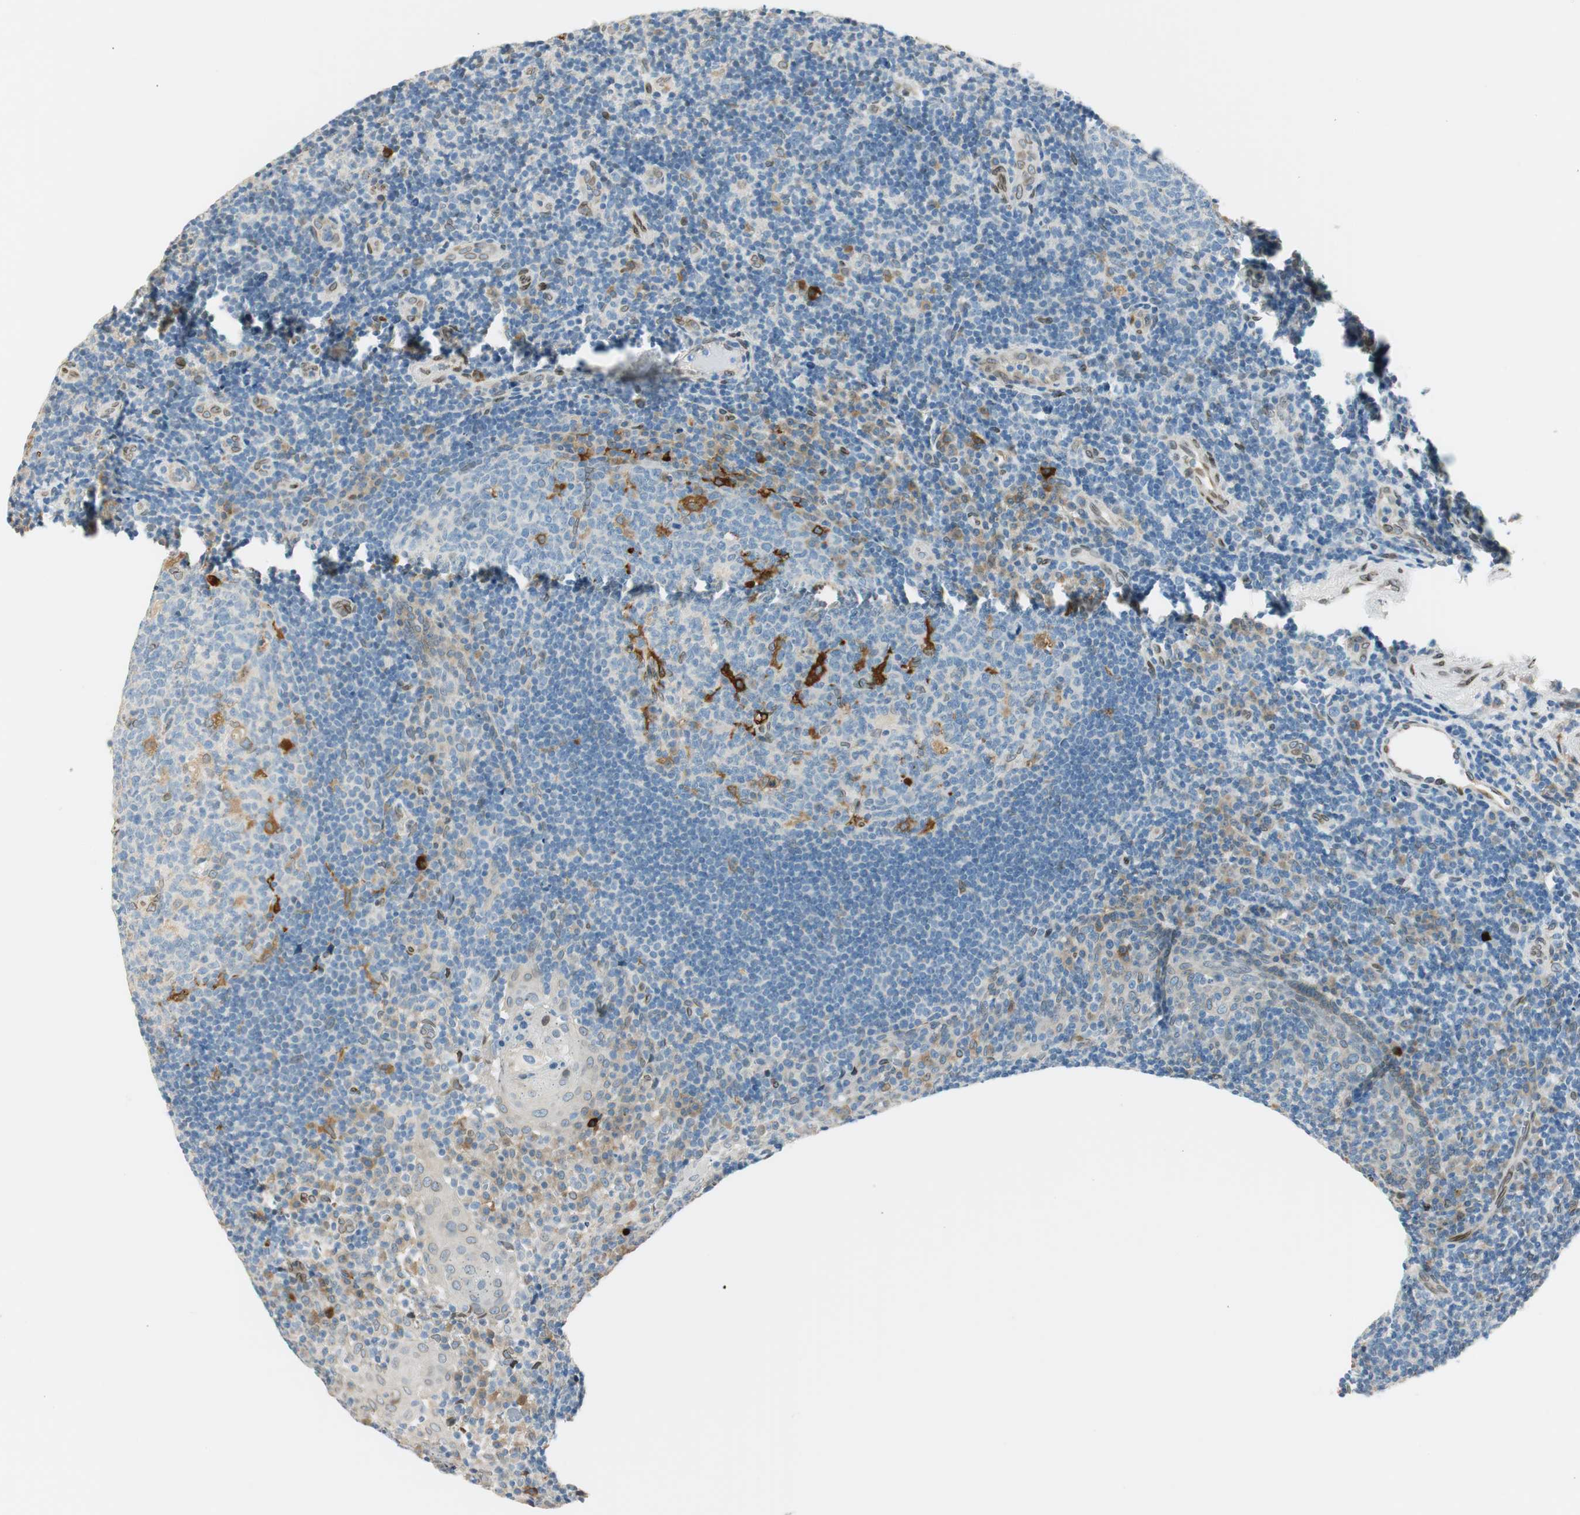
{"staining": {"intensity": "strong", "quantity": "<25%", "location": "cytoplasmic/membranous"}, "tissue": "tonsil", "cell_type": "Germinal center cells", "image_type": "normal", "snomed": [{"axis": "morphology", "description": "Normal tissue, NOS"}, {"axis": "topography", "description": "Tonsil"}], "caption": "Protein analysis of normal tonsil displays strong cytoplasmic/membranous positivity in approximately <25% of germinal center cells. The protein is stained brown, and the nuclei are stained in blue (DAB (3,3'-diaminobenzidine) IHC with brightfield microscopy, high magnification).", "gene": "TMEM260", "patient": {"sex": "female", "age": 40}}